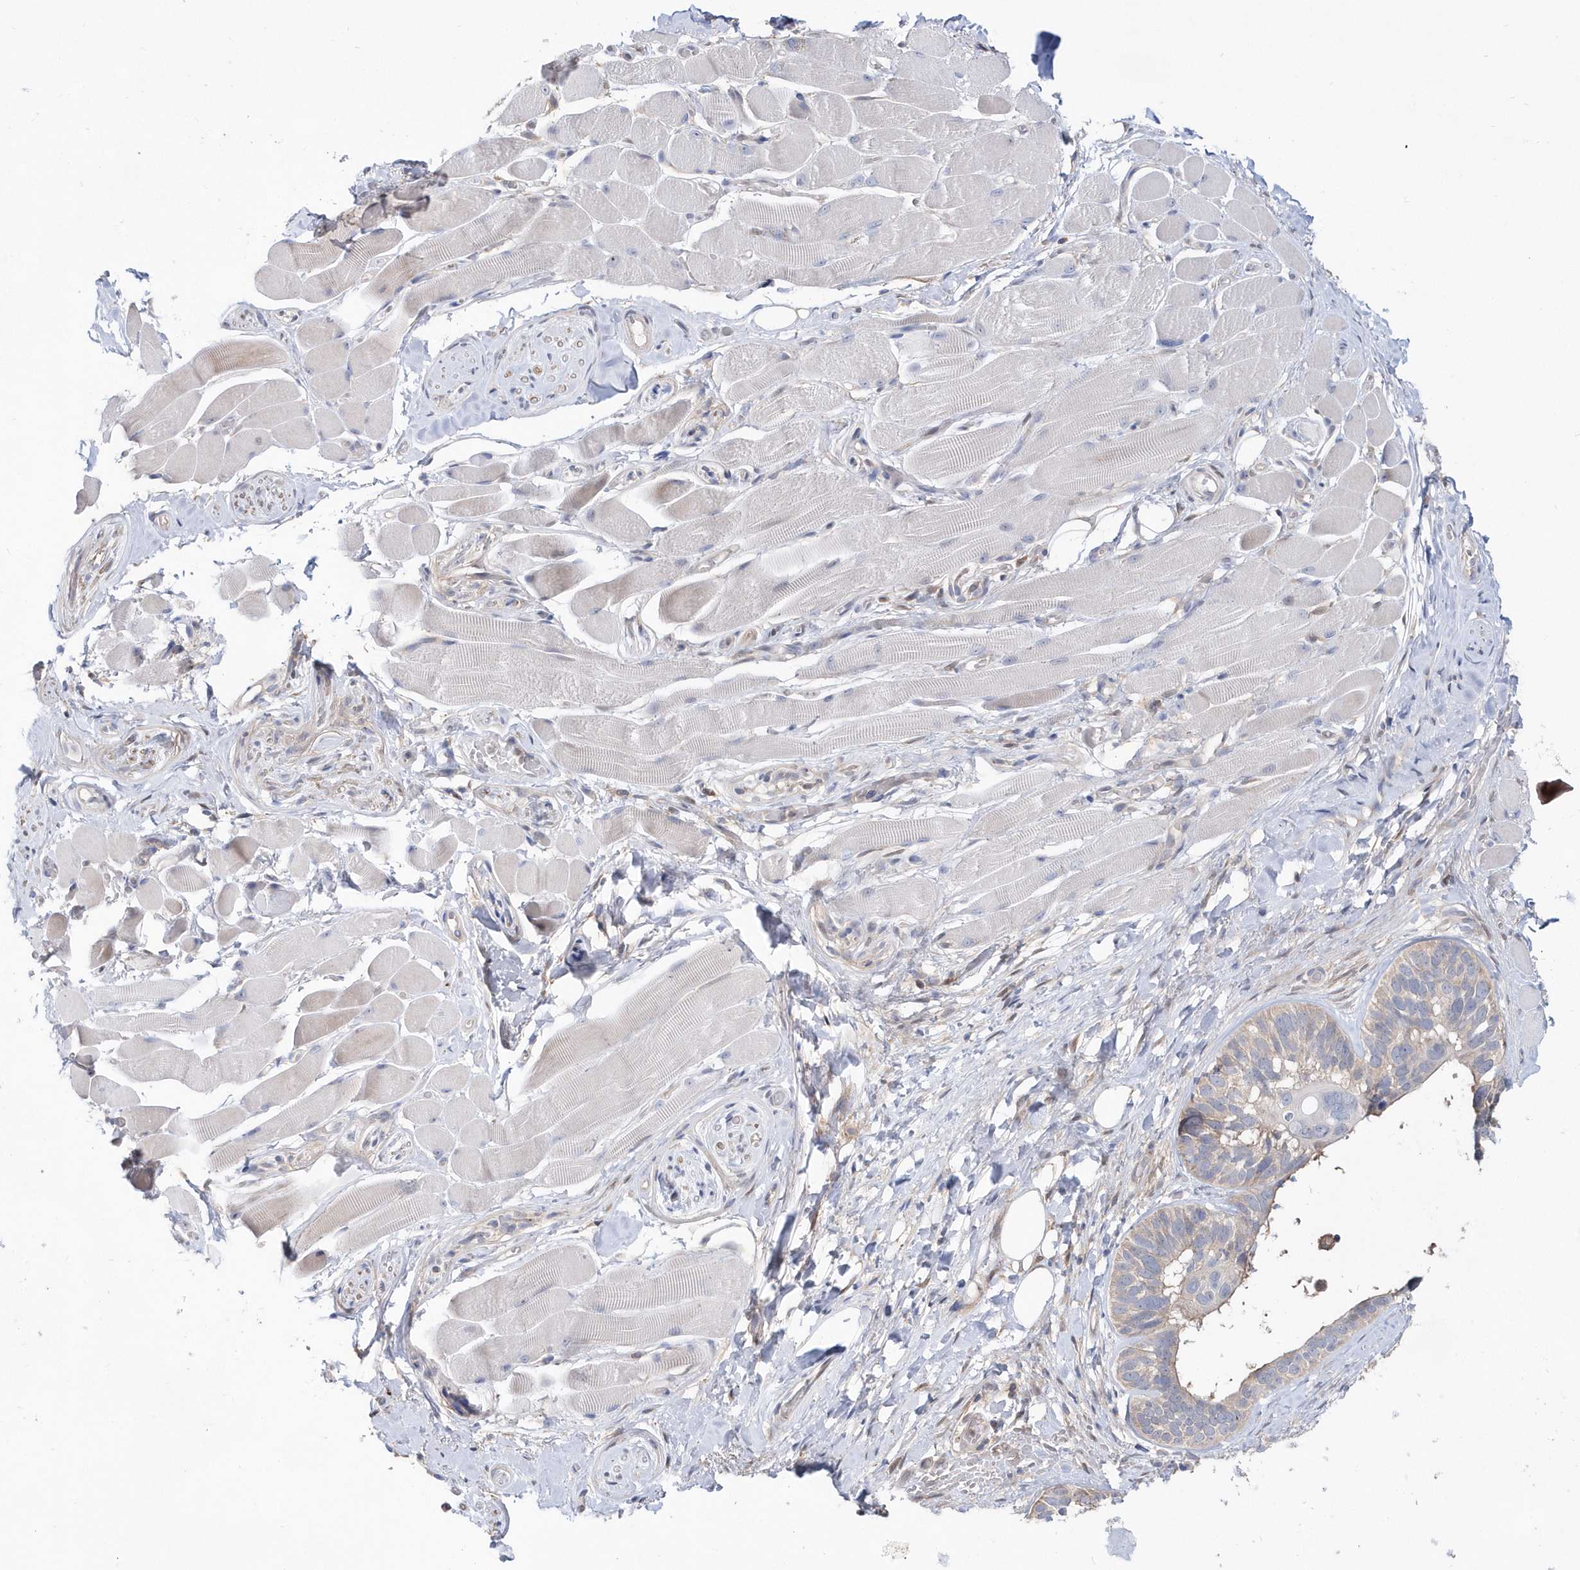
{"staining": {"intensity": "negative", "quantity": "none", "location": "none"}, "tissue": "skin cancer", "cell_type": "Tumor cells", "image_type": "cancer", "snomed": [{"axis": "morphology", "description": "Basal cell carcinoma"}, {"axis": "topography", "description": "Skin"}], "caption": "Immunohistochemistry image of skin cancer stained for a protein (brown), which shows no positivity in tumor cells.", "gene": "BDH2", "patient": {"sex": "male", "age": 62}}